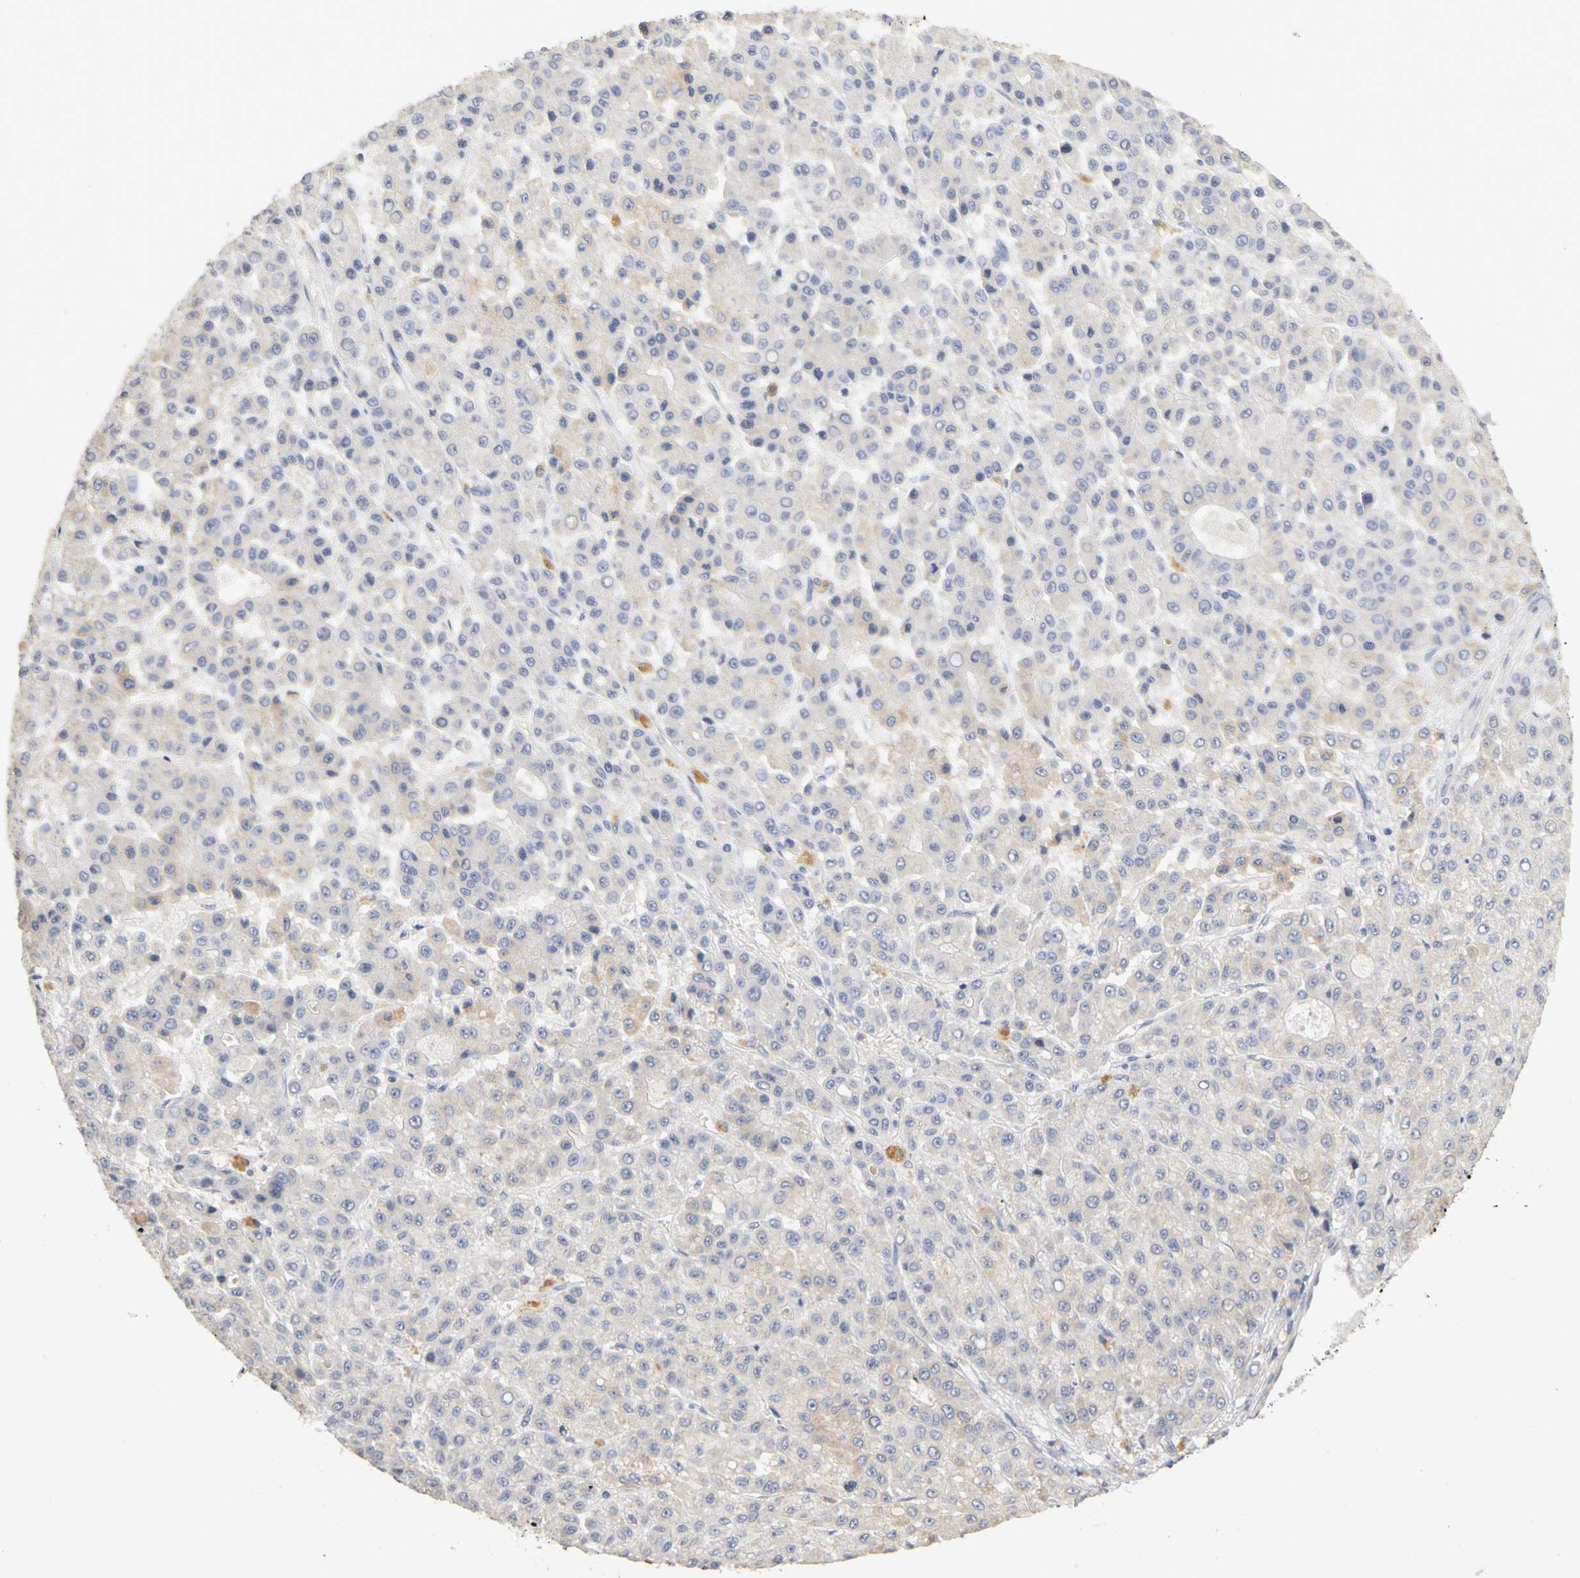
{"staining": {"intensity": "negative", "quantity": "none", "location": "none"}, "tissue": "liver cancer", "cell_type": "Tumor cells", "image_type": "cancer", "snomed": [{"axis": "morphology", "description": "Carcinoma, Hepatocellular, NOS"}, {"axis": "topography", "description": "Liver"}], "caption": "This is an immunohistochemistry (IHC) photomicrograph of human liver cancer. There is no expression in tumor cells.", "gene": "PGR", "patient": {"sex": "male", "age": 70}}